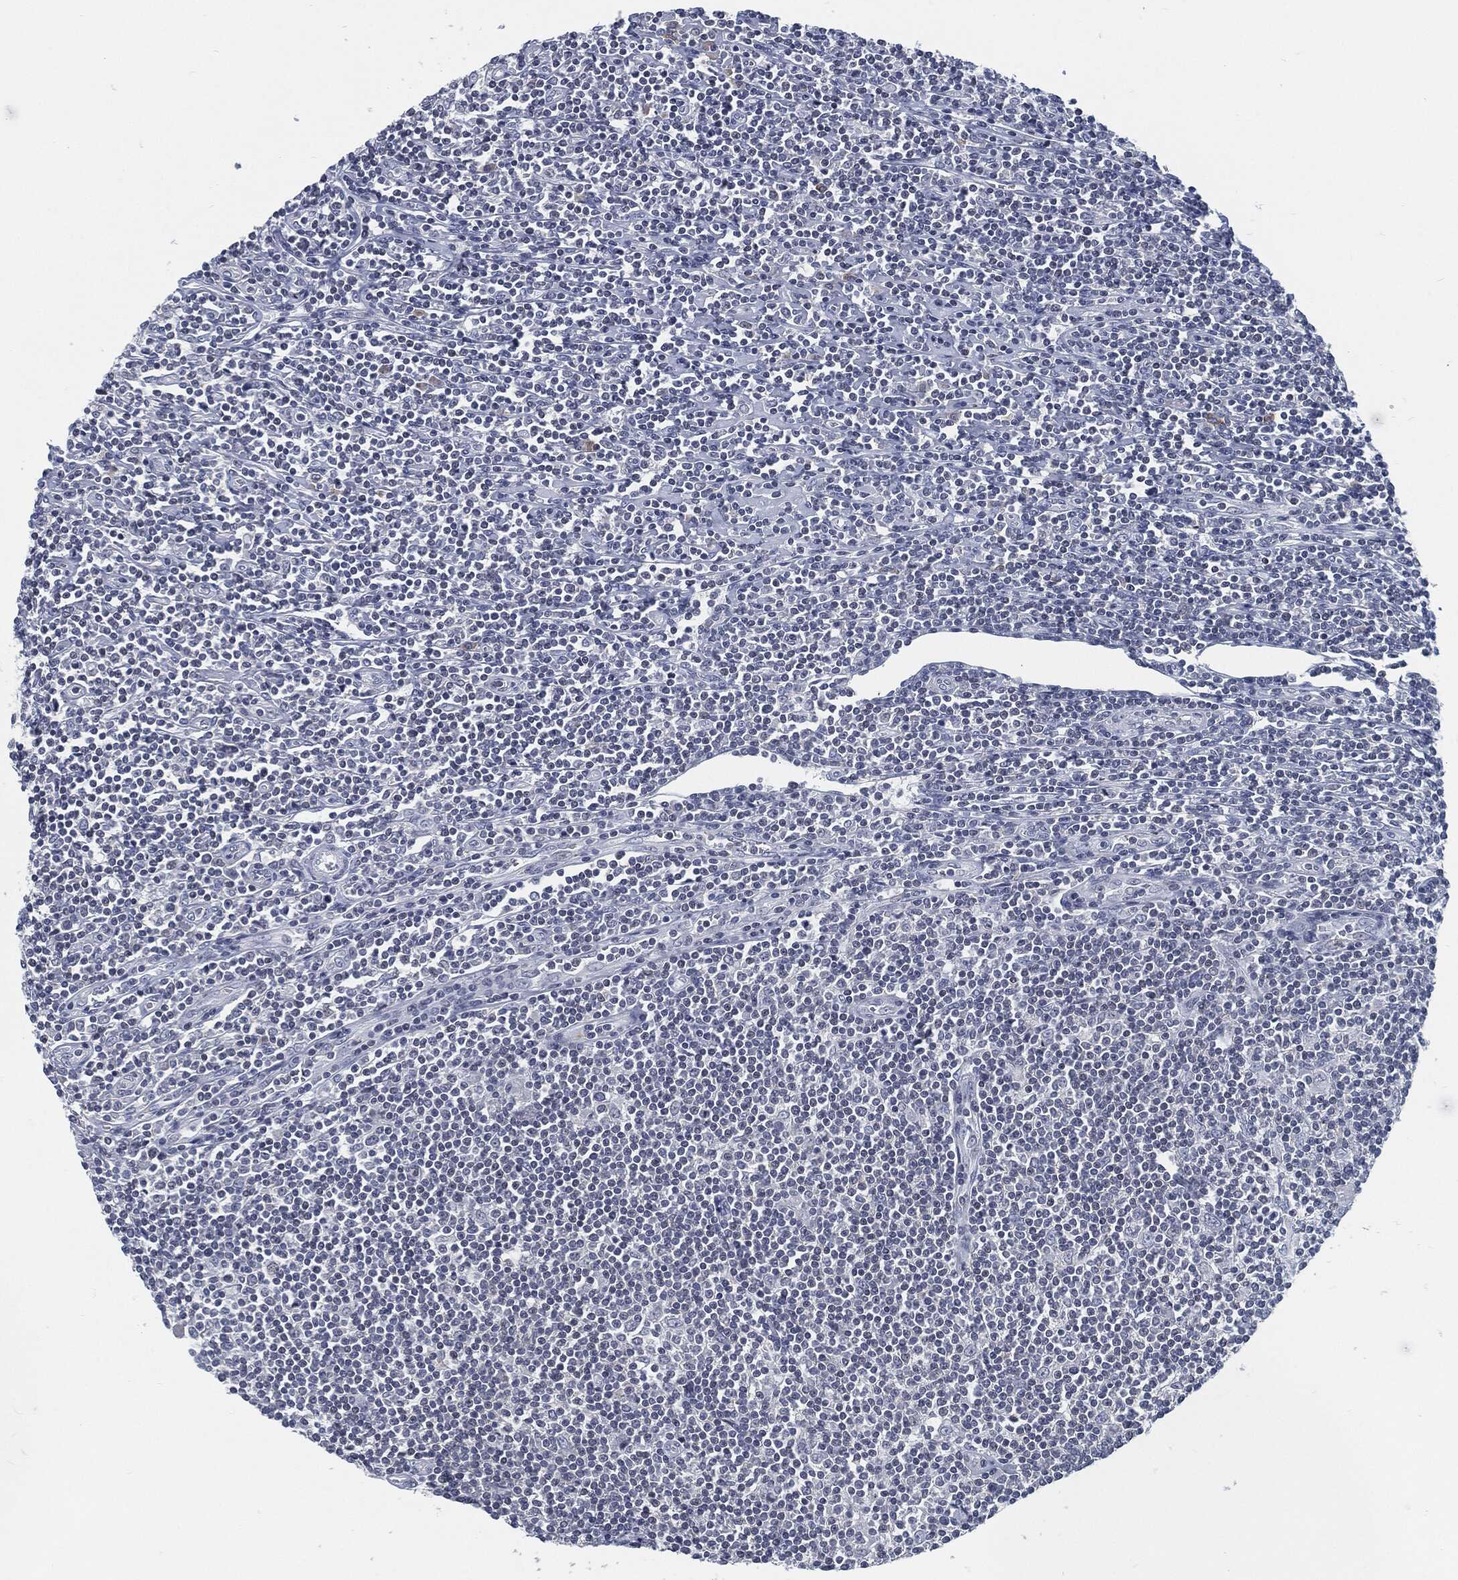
{"staining": {"intensity": "negative", "quantity": "none", "location": "none"}, "tissue": "lymphoma", "cell_type": "Tumor cells", "image_type": "cancer", "snomed": [{"axis": "morphology", "description": "Hodgkin's disease, NOS"}, {"axis": "topography", "description": "Lymph node"}], "caption": "This is a histopathology image of immunohistochemistry (IHC) staining of Hodgkin's disease, which shows no staining in tumor cells. Brightfield microscopy of immunohistochemistry (IHC) stained with DAB (3,3'-diaminobenzidine) (brown) and hematoxylin (blue), captured at high magnification.", "gene": "PROM1", "patient": {"sex": "male", "age": 40}}